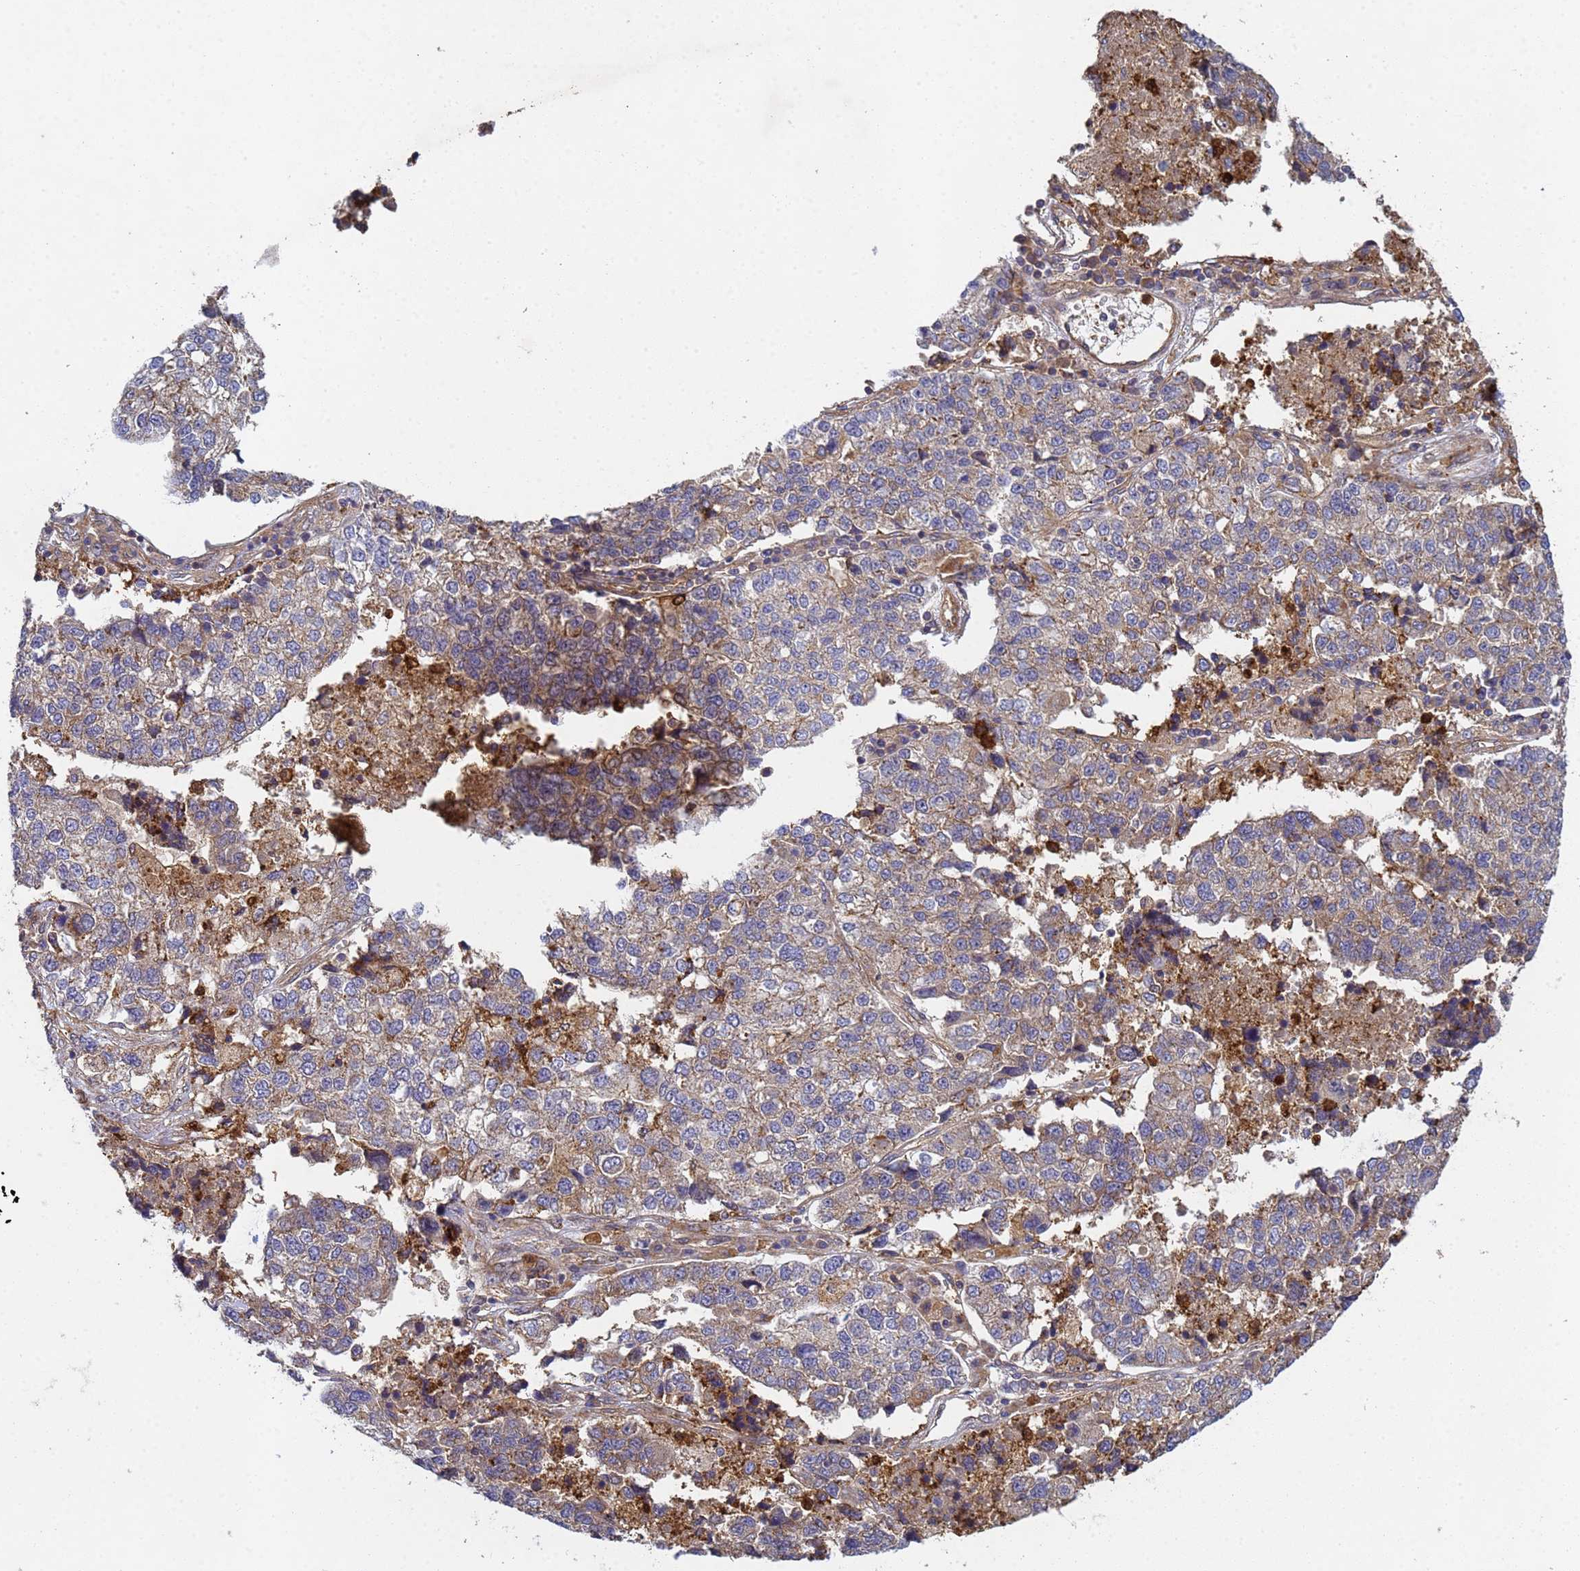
{"staining": {"intensity": "weak", "quantity": "25%-75%", "location": "cytoplasmic/membranous"}, "tissue": "lung cancer", "cell_type": "Tumor cells", "image_type": "cancer", "snomed": [{"axis": "morphology", "description": "Adenocarcinoma, NOS"}, {"axis": "topography", "description": "Lung"}], "caption": "A brown stain labels weak cytoplasmic/membranous staining of a protein in human adenocarcinoma (lung) tumor cells.", "gene": "C8orf34", "patient": {"sex": "male", "age": 49}}